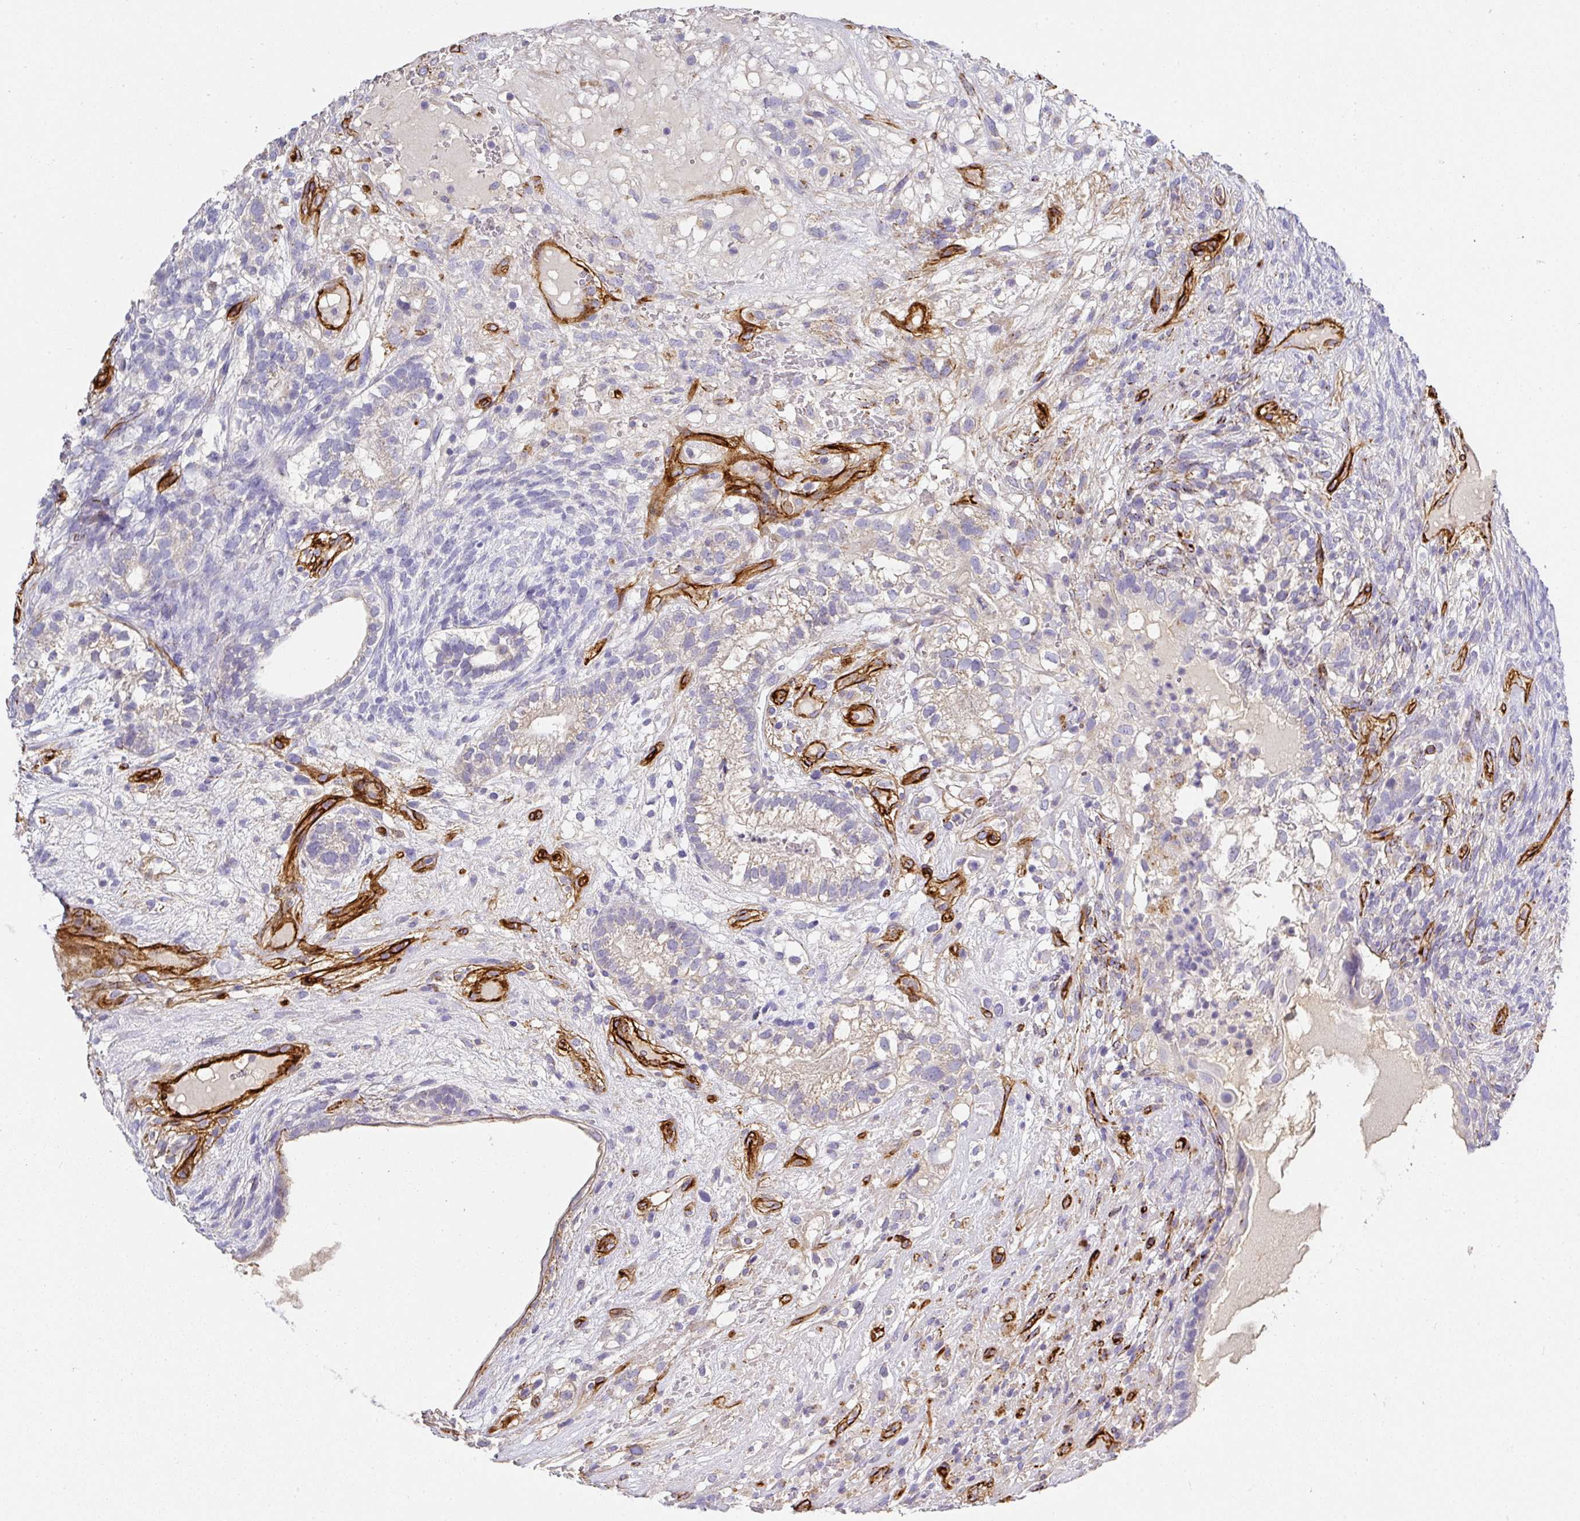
{"staining": {"intensity": "weak", "quantity": "<25%", "location": "cytoplasmic/membranous"}, "tissue": "testis cancer", "cell_type": "Tumor cells", "image_type": "cancer", "snomed": [{"axis": "morphology", "description": "Seminoma, NOS"}, {"axis": "morphology", "description": "Carcinoma, Embryonal, NOS"}, {"axis": "topography", "description": "Testis"}], "caption": "This histopathology image is of testis cancer (seminoma) stained with IHC to label a protein in brown with the nuclei are counter-stained blue. There is no staining in tumor cells.", "gene": "SLC25A17", "patient": {"sex": "male", "age": 41}}